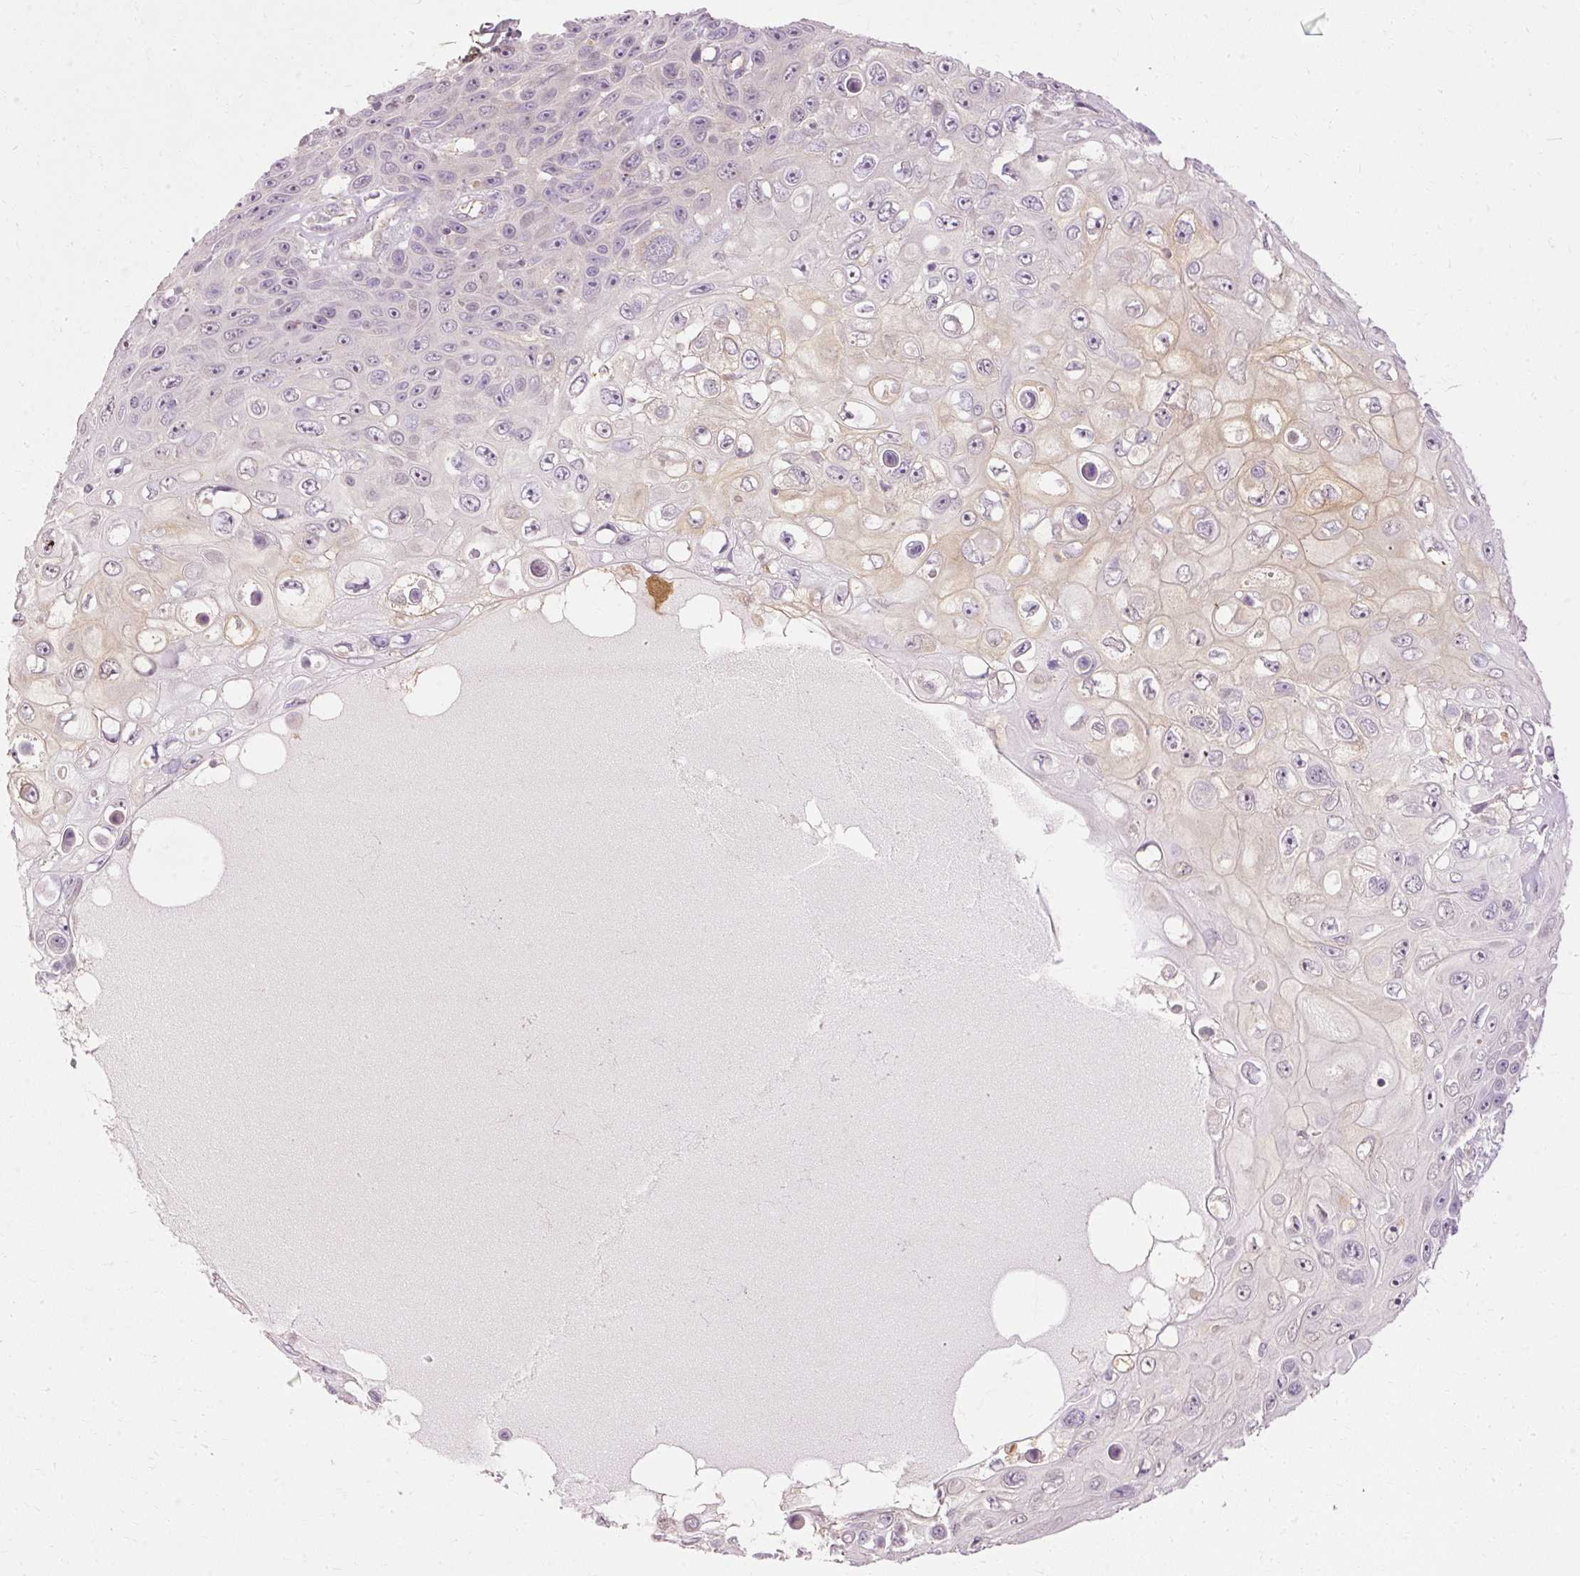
{"staining": {"intensity": "negative", "quantity": "none", "location": "none"}, "tissue": "skin cancer", "cell_type": "Tumor cells", "image_type": "cancer", "snomed": [{"axis": "morphology", "description": "Squamous cell carcinoma, NOS"}, {"axis": "topography", "description": "Skin"}], "caption": "Immunohistochemical staining of skin cancer exhibits no significant positivity in tumor cells.", "gene": "ARMH3", "patient": {"sex": "male", "age": 82}}